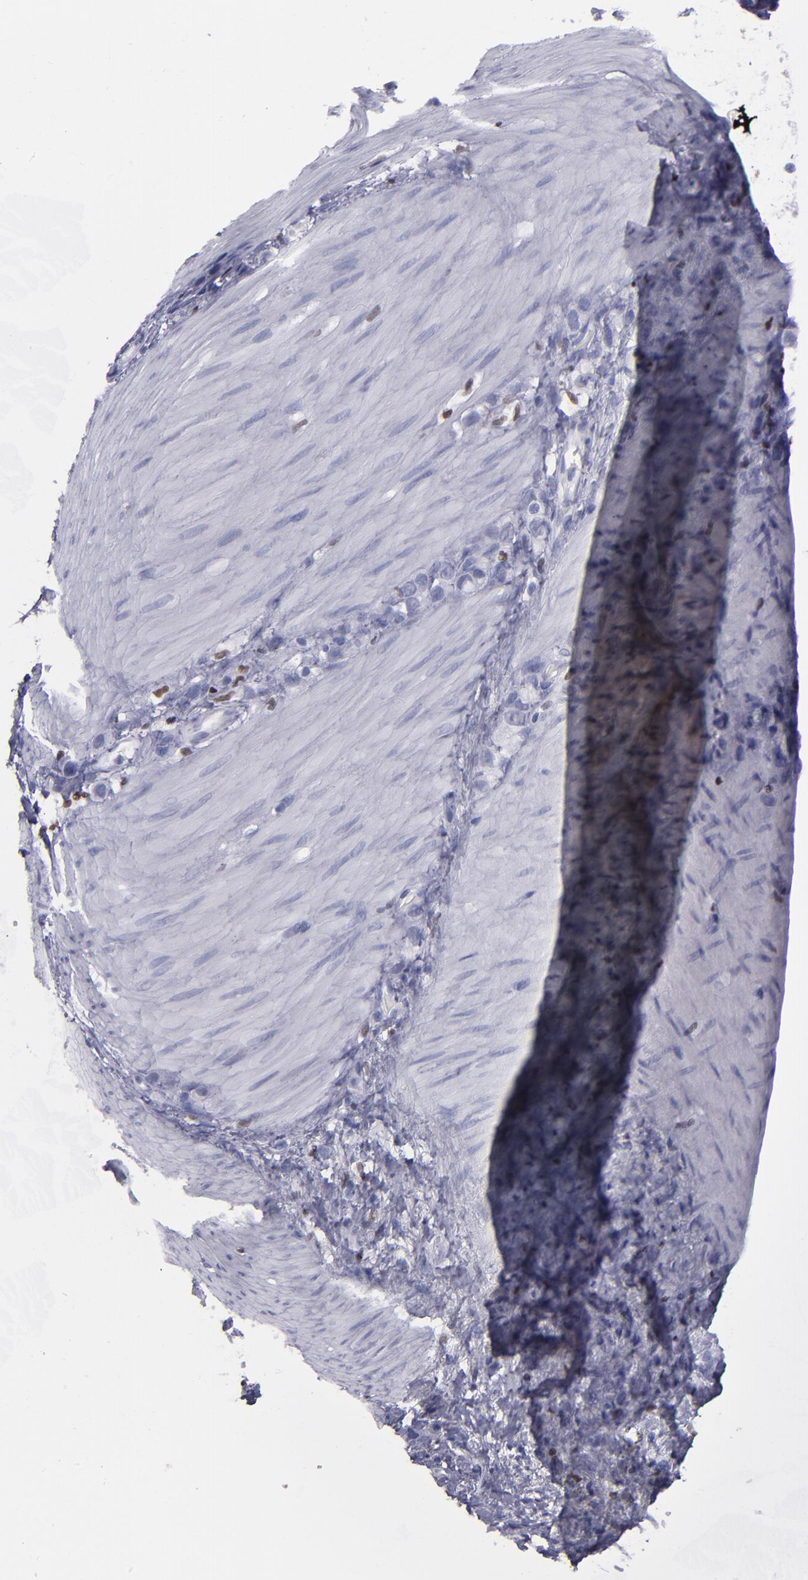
{"staining": {"intensity": "negative", "quantity": "none", "location": "none"}, "tissue": "stomach cancer", "cell_type": "Tumor cells", "image_type": "cancer", "snomed": [{"axis": "morphology", "description": "Normal tissue, NOS"}, {"axis": "morphology", "description": "Adenocarcinoma, NOS"}, {"axis": "morphology", "description": "Adenocarcinoma, High grade"}, {"axis": "topography", "description": "Stomach, upper"}, {"axis": "topography", "description": "Stomach"}], "caption": "Immunohistochemical staining of stomach cancer shows no significant expression in tumor cells.", "gene": "IRF8", "patient": {"sex": "female", "age": 65}}